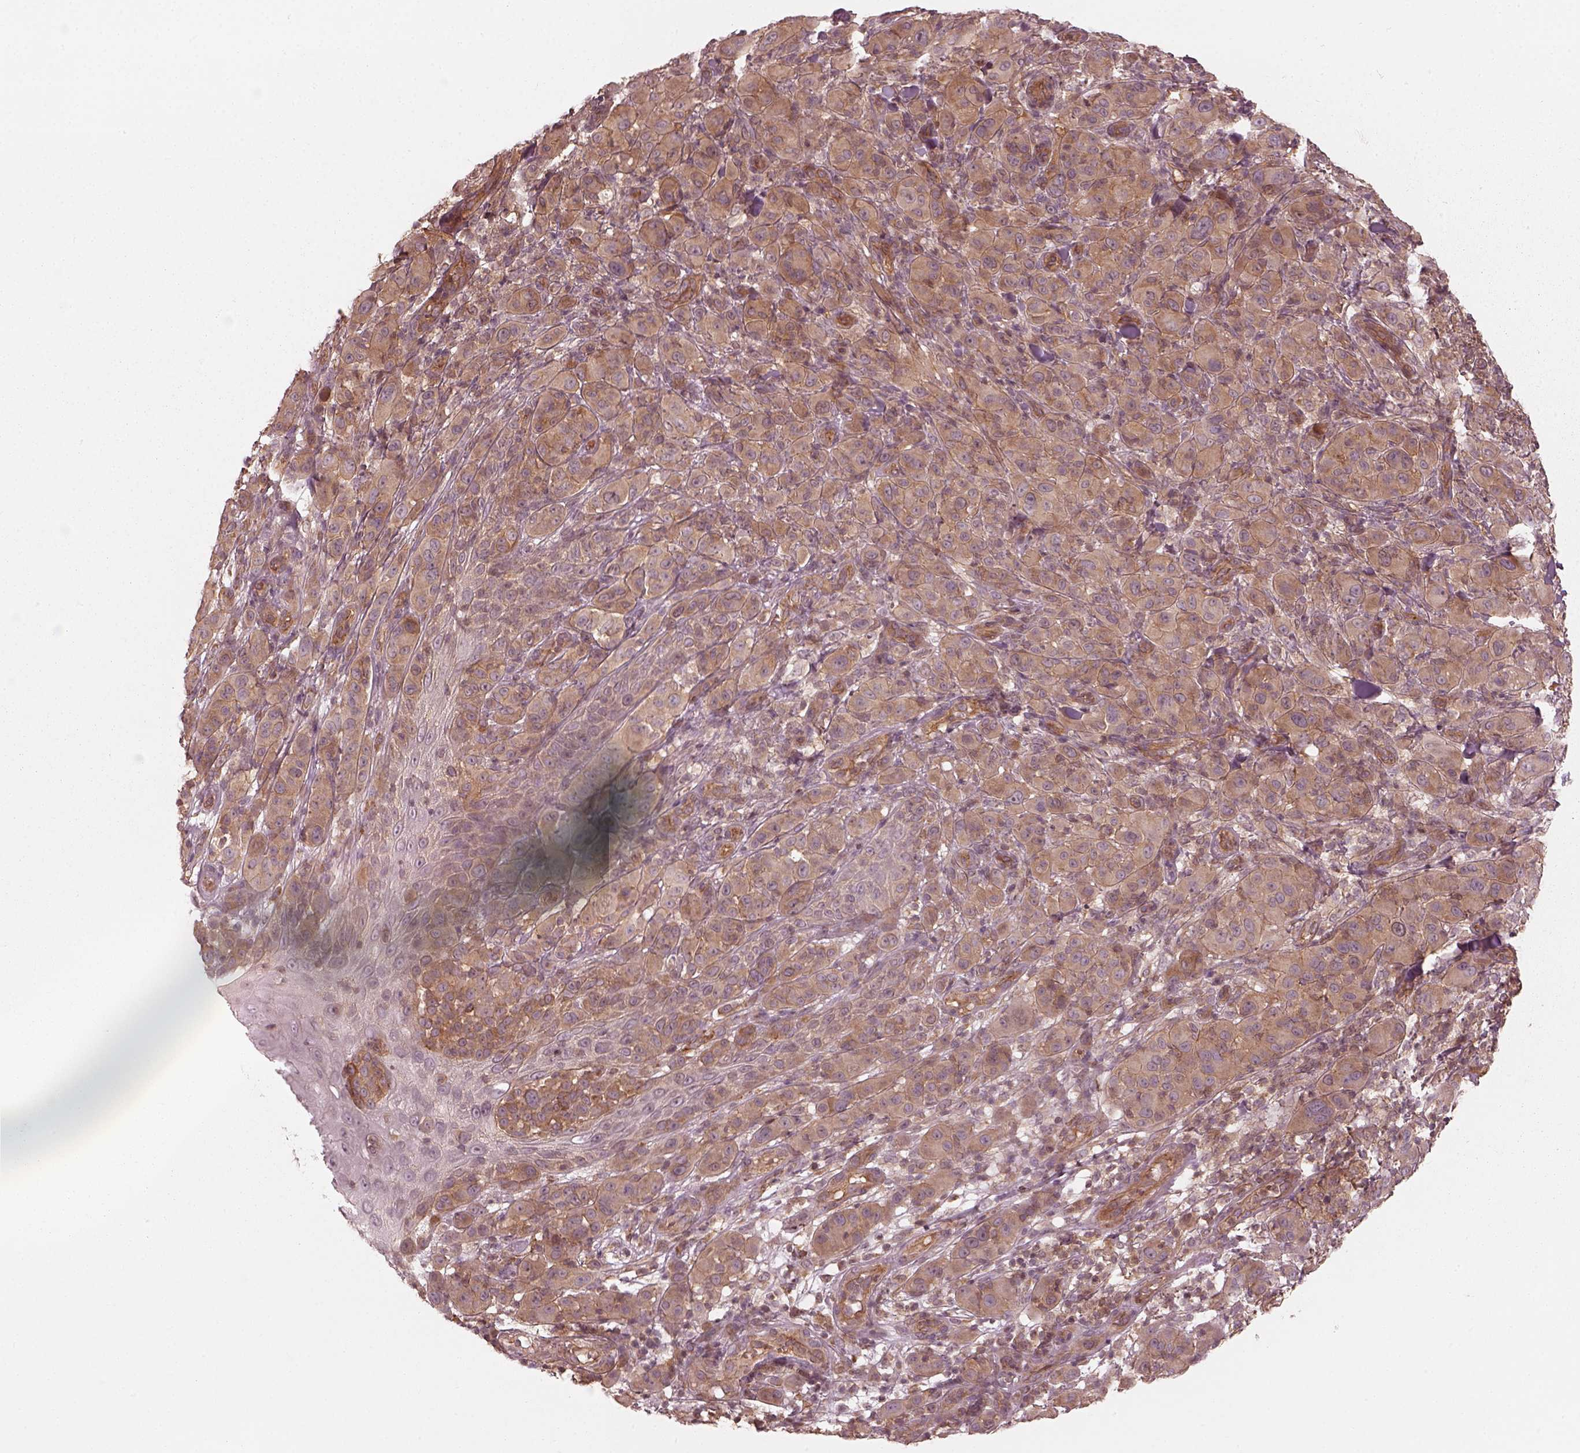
{"staining": {"intensity": "moderate", "quantity": ">75%", "location": "cytoplasmic/membranous"}, "tissue": "melanoma", "cell_type": "Tumor cells", "image_type": "cancer", "snomed": [{"axis": "morphology", "description": "Malignant melanoma, NOS"}, {"axis": "topography", "description": "Skin"}], "caption": "Malignant melanoma stained with a brown dye displays moderate cytoplasmic/membranous positive expression in about >75% of tumor cells.", "gene": "FAM107B", "patient": {"sex": "female", "age": 87}}